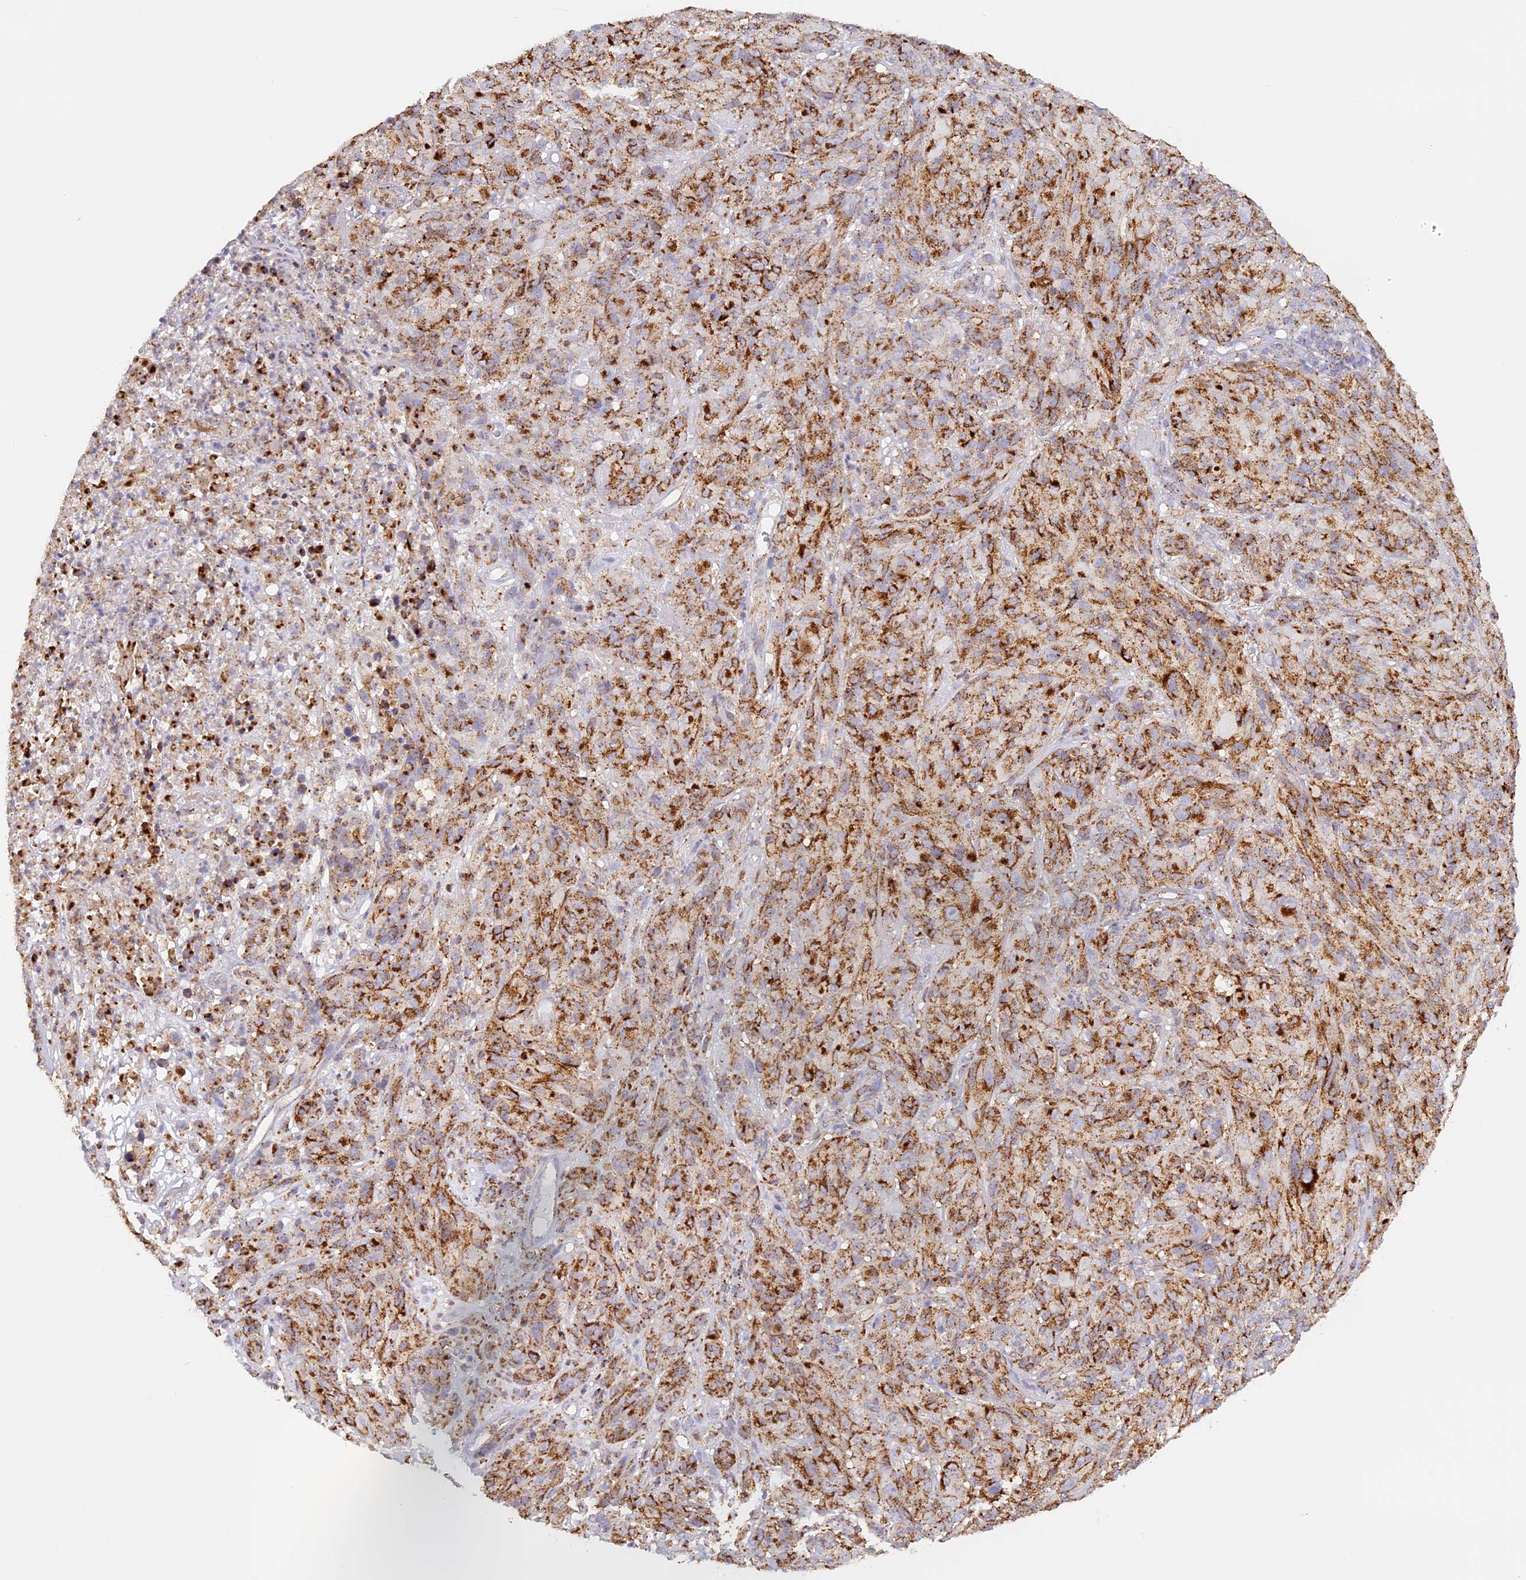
{"staining": {"intensity": "moderate", "quantity": ">75%", "location": "cytoplasmic/membranous"}, "tissue": "melanoma", "cell_type": "Tumor cells", "image_type": "cancer", "snomed": [{"axis": "morphology", "description": "Malignant melanoma, NOS"}, {"axis": "topography", "description": "Skin of head"}], "caption": "Melanoma stained with a brown dye reveals moderate cytoplasmic/membranous positive staining in approximately >75% of tumor cells.", "gene": "LAMP2", "patient": {"sex": "male", "age": 96}}